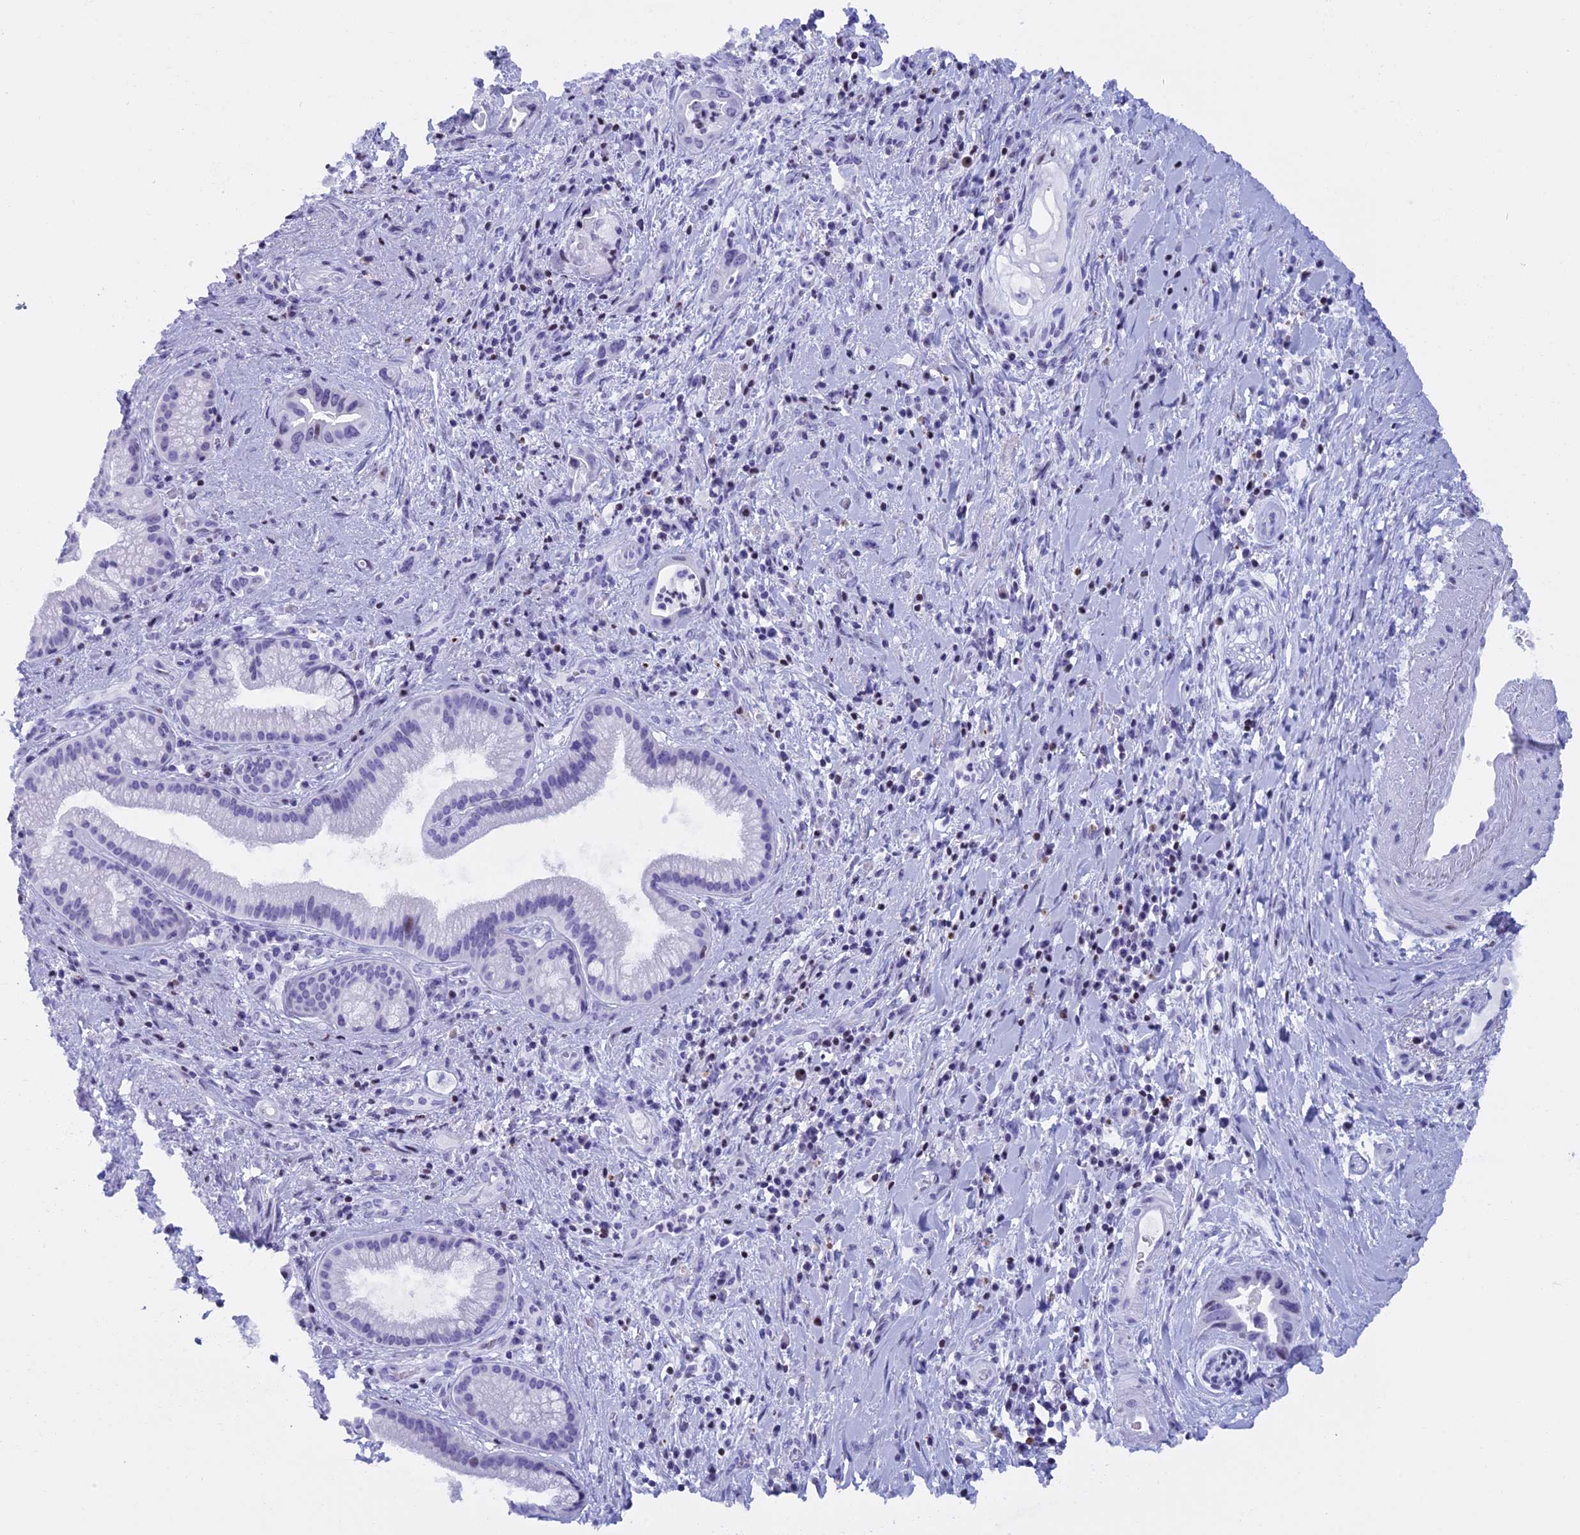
{"staining": {"intensity": "negative", "quantity": "none", "location": "none"}, "tissue": "pancreatic cancer", "cell_type": "Tumor cells", "image_type": "cancer", "snomed": [{"axis": "morphology", "description": "Adenocarcinoma, NOS"}, {"axis": "topography", "description": "Pancreas"}], "caption": "Image shows no protein positivity in tumor cells of pancreatic adenocarcinoma tissue. (DAB IHC visualized using brightfield microscopy, high magnification).", "gene": "KCTD21", "patient": {"sex": "female", "age": 77}}